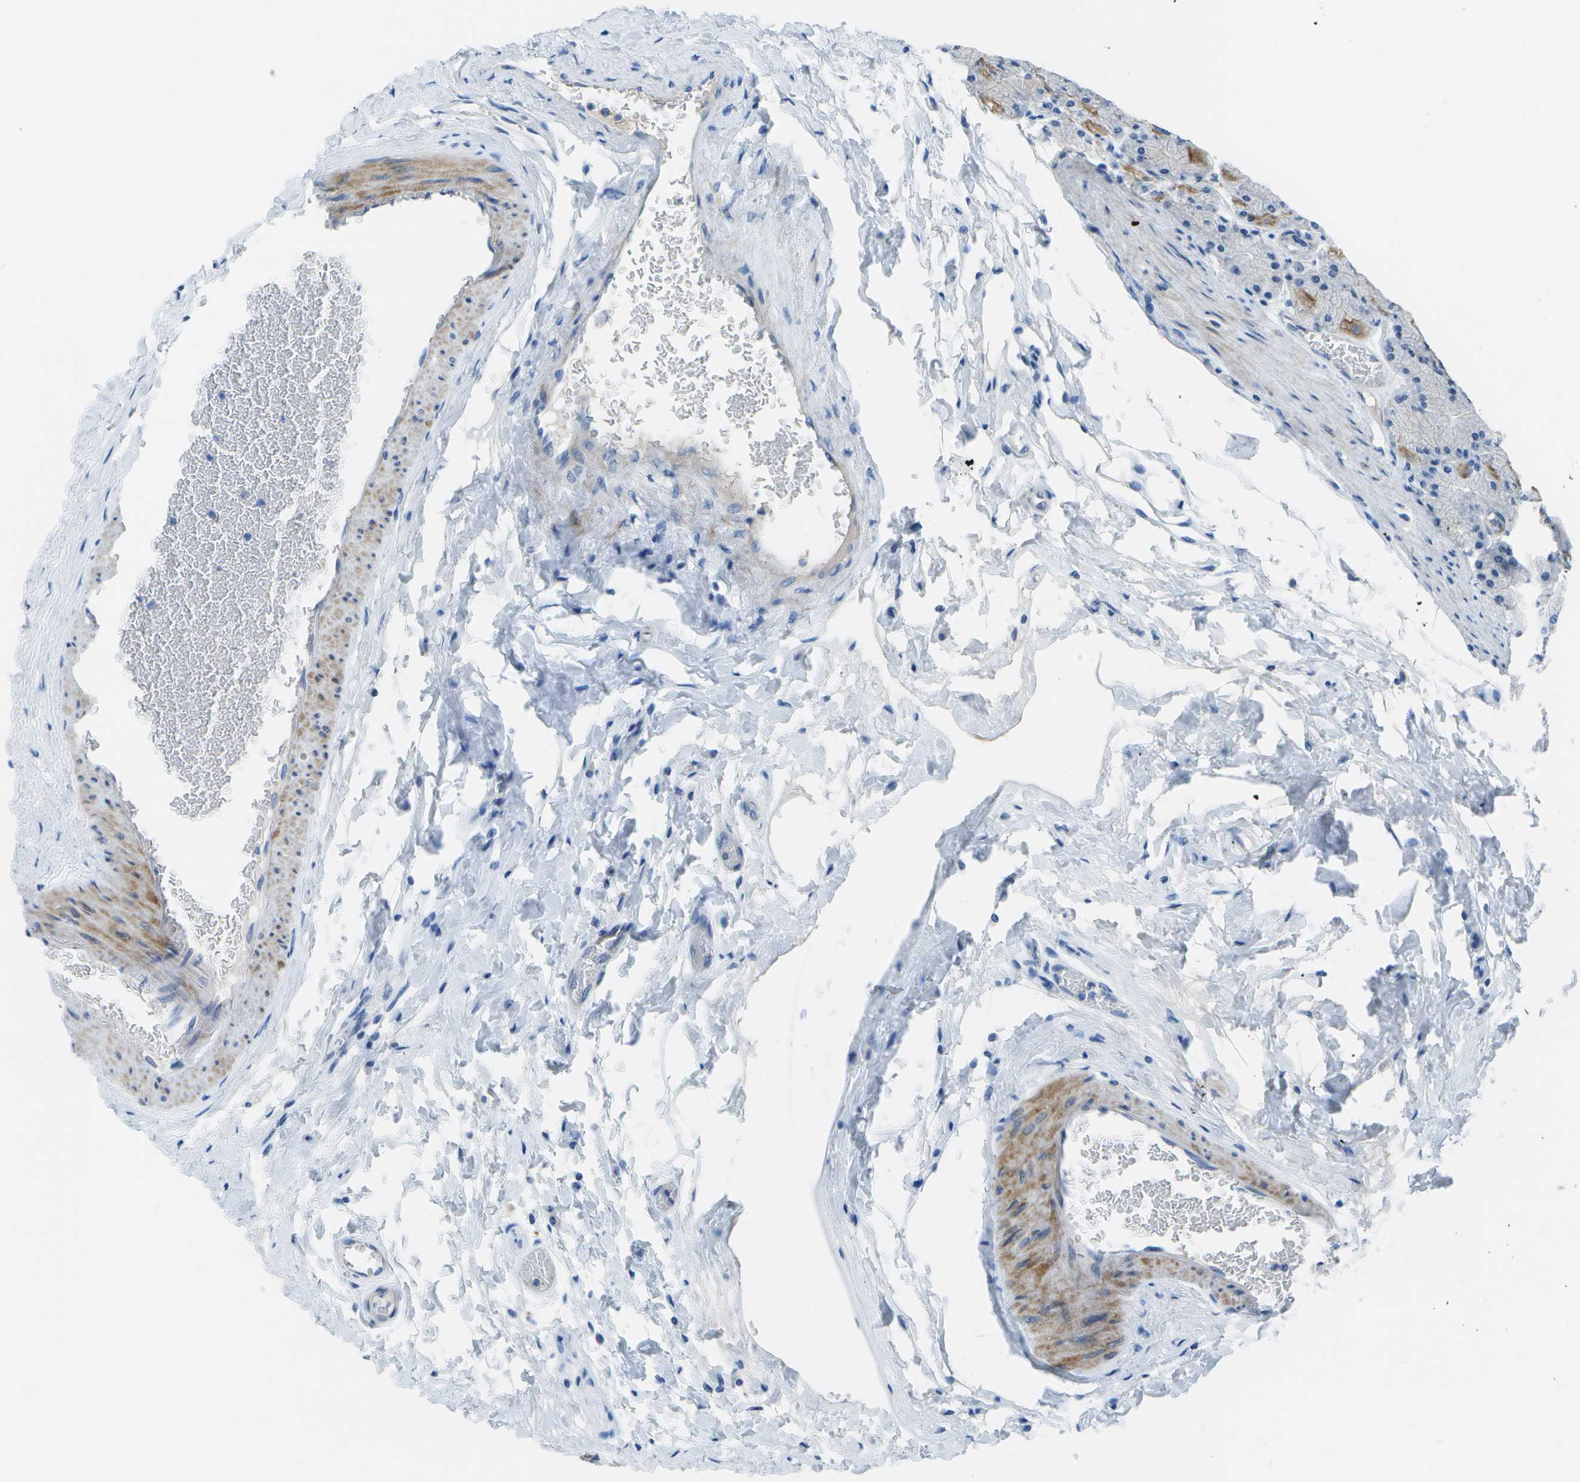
{"staining": {"intensity": "negative", "quantity": "none", "location": "none"}, "tissue": "stomach", "cell_type": "Glandular cells", "image_type": "normal", "snomed": [{"axis": "morphology", "description": "Normal tissue, NOS"}, {"axis": "topography", "description": "Stomach, upper"}], "caption": "IHC micrograph of normal stomach: human stomach stained with DAB (3,3'-diaminobenzidine) shows no significant protein positivity in glandular cells.", "gene": "DCT", "patient": {"sex": "female", "age": 56}}